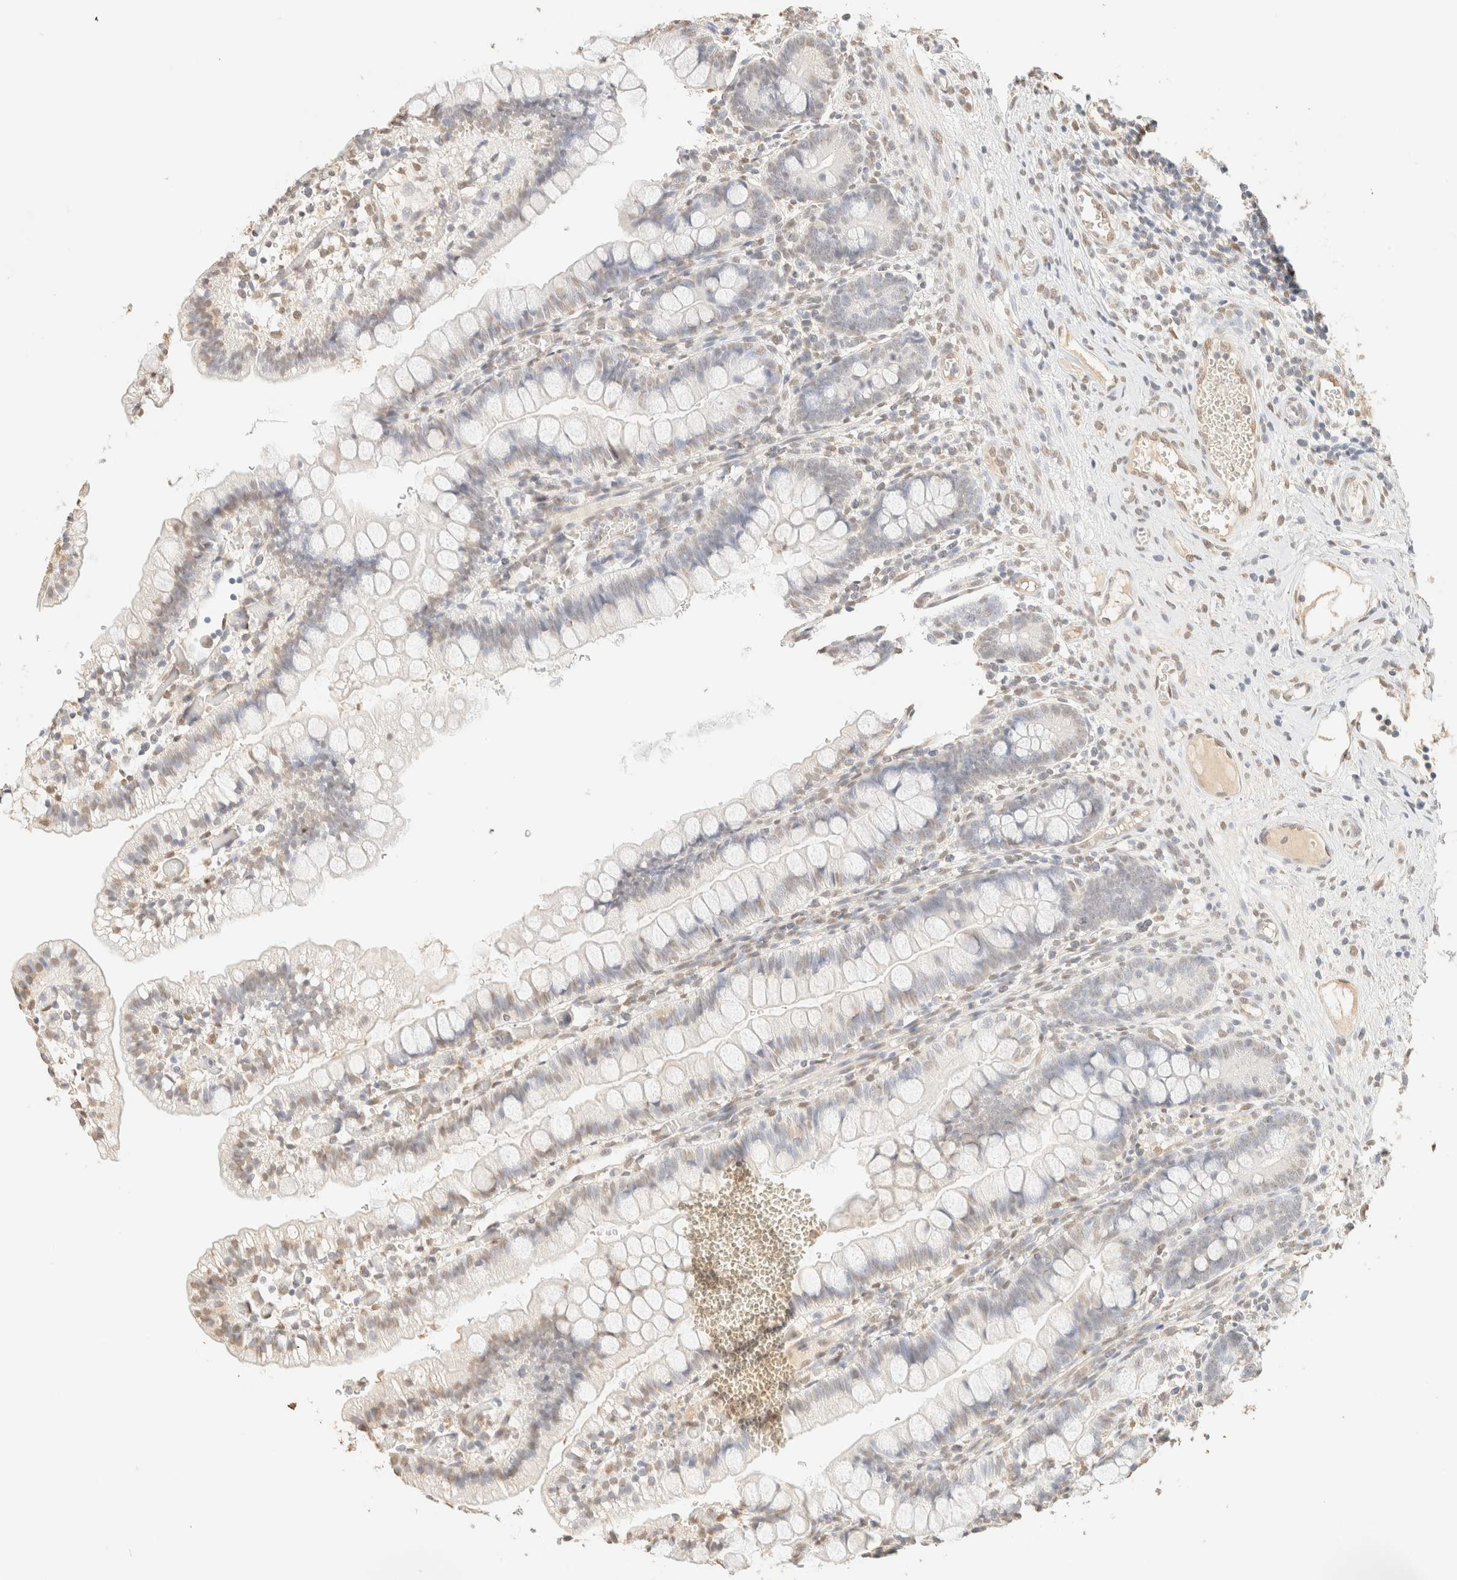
{"staining": {"intensity": "weak", "quantity": "<25%", "location": "nuclear"}, "tissue": "small intestine", "cell_type": "Glandular cells", "image_type": "normal", "snomed": [{"axis": "morphology", "description": "Normal tissue, NOS"}, {"axis": "morphology", "description": "Developmental malformation"}, {"axis": "topography", "description": "Small intestine"}], "caption": "The micrograph displays no significant staining in glandular cells of small intestine.", "gene": "S100A13", "patient": {"sex": "male"}}